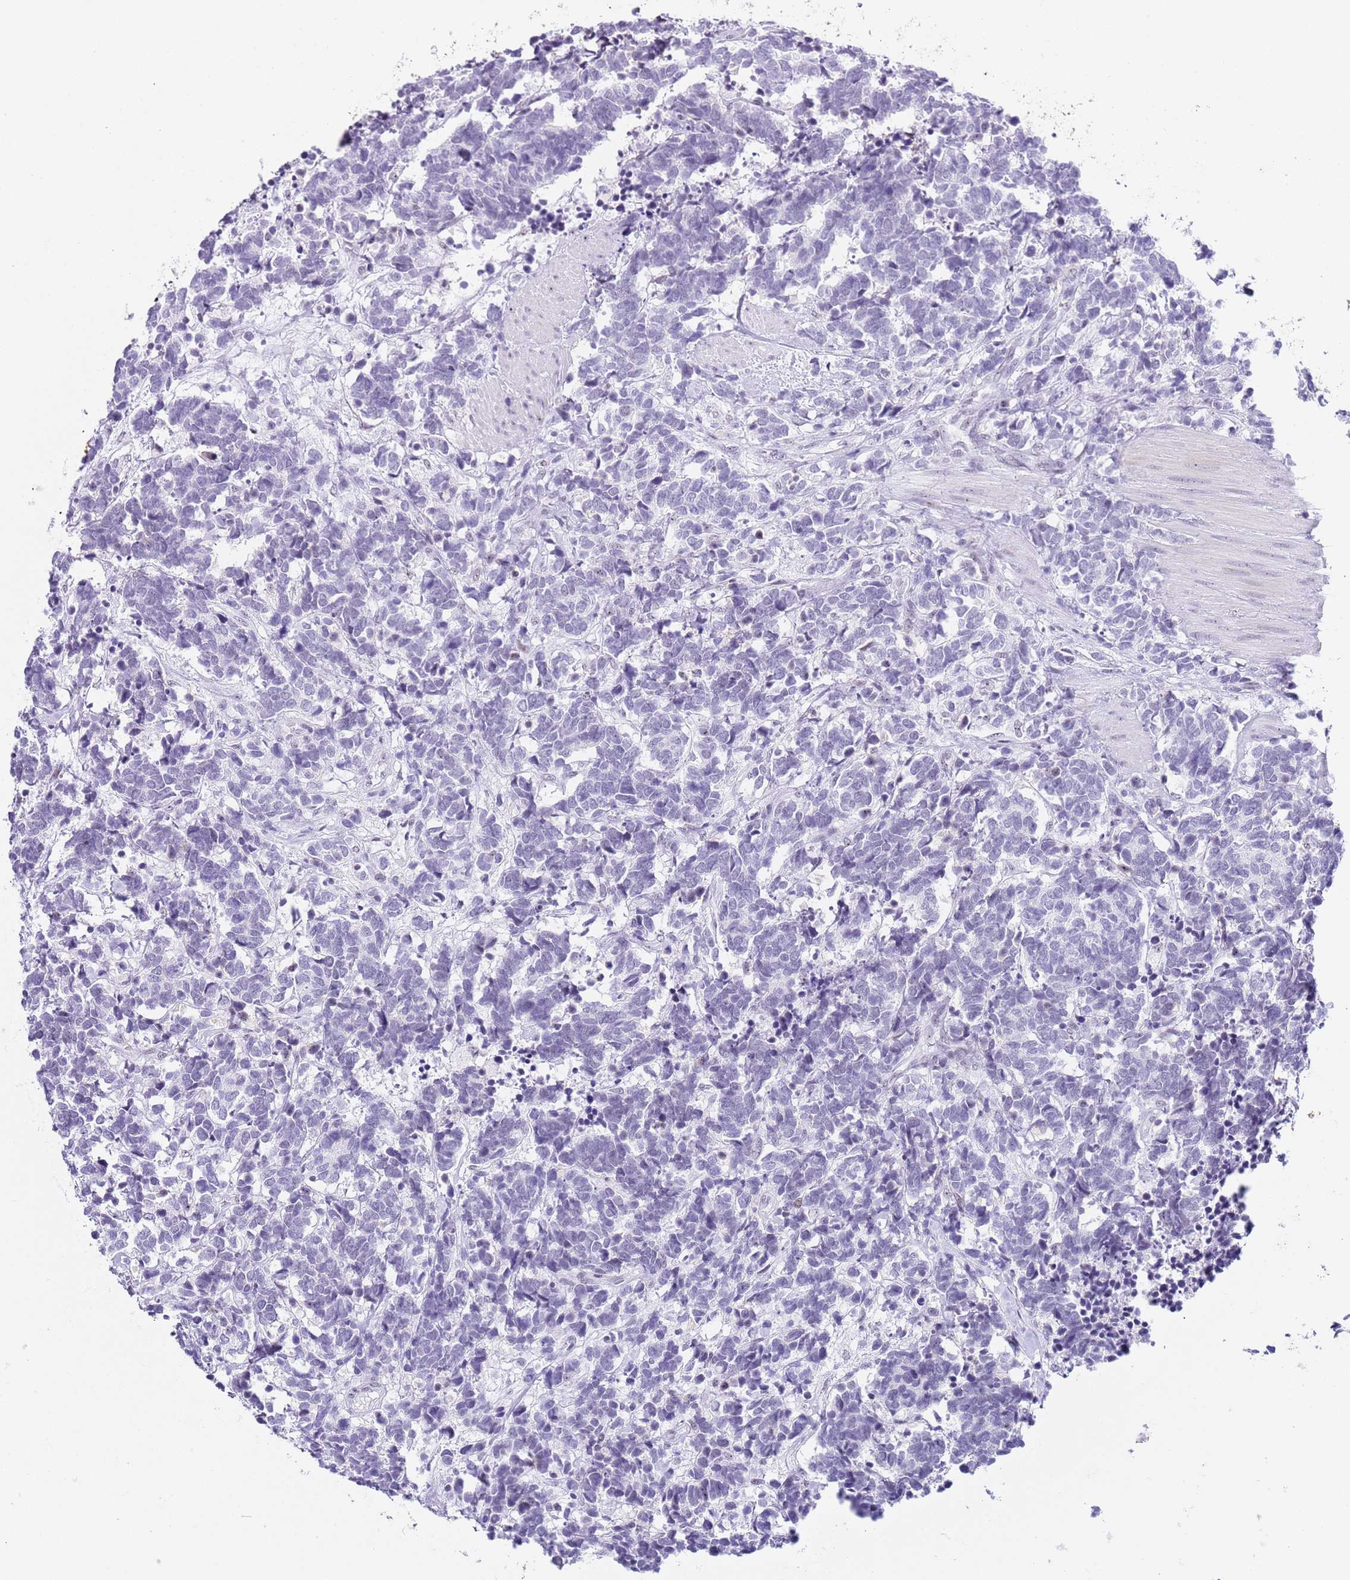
{"staining": {"intensity": "negative", "quantity": "none", "location": "none"}, "tissue": "carcinoid", "cell_type": "Tumor cells", "image_type": "cancer", "snomed": [{"axis": "morphology", "description": "Carcinoma, NOS"}, {"axis": "morphology", "description": "Carcinoid, malignant, NOS"}, {"axis": "topography", "description": "Prostate"}], "caption": "This is an immunohistochemistry (IHC) image of human malignant carcinoid. There is no staining in tumor cells.", "gene": "NOP56", "patient": {"sex": "male", "age": 57}}